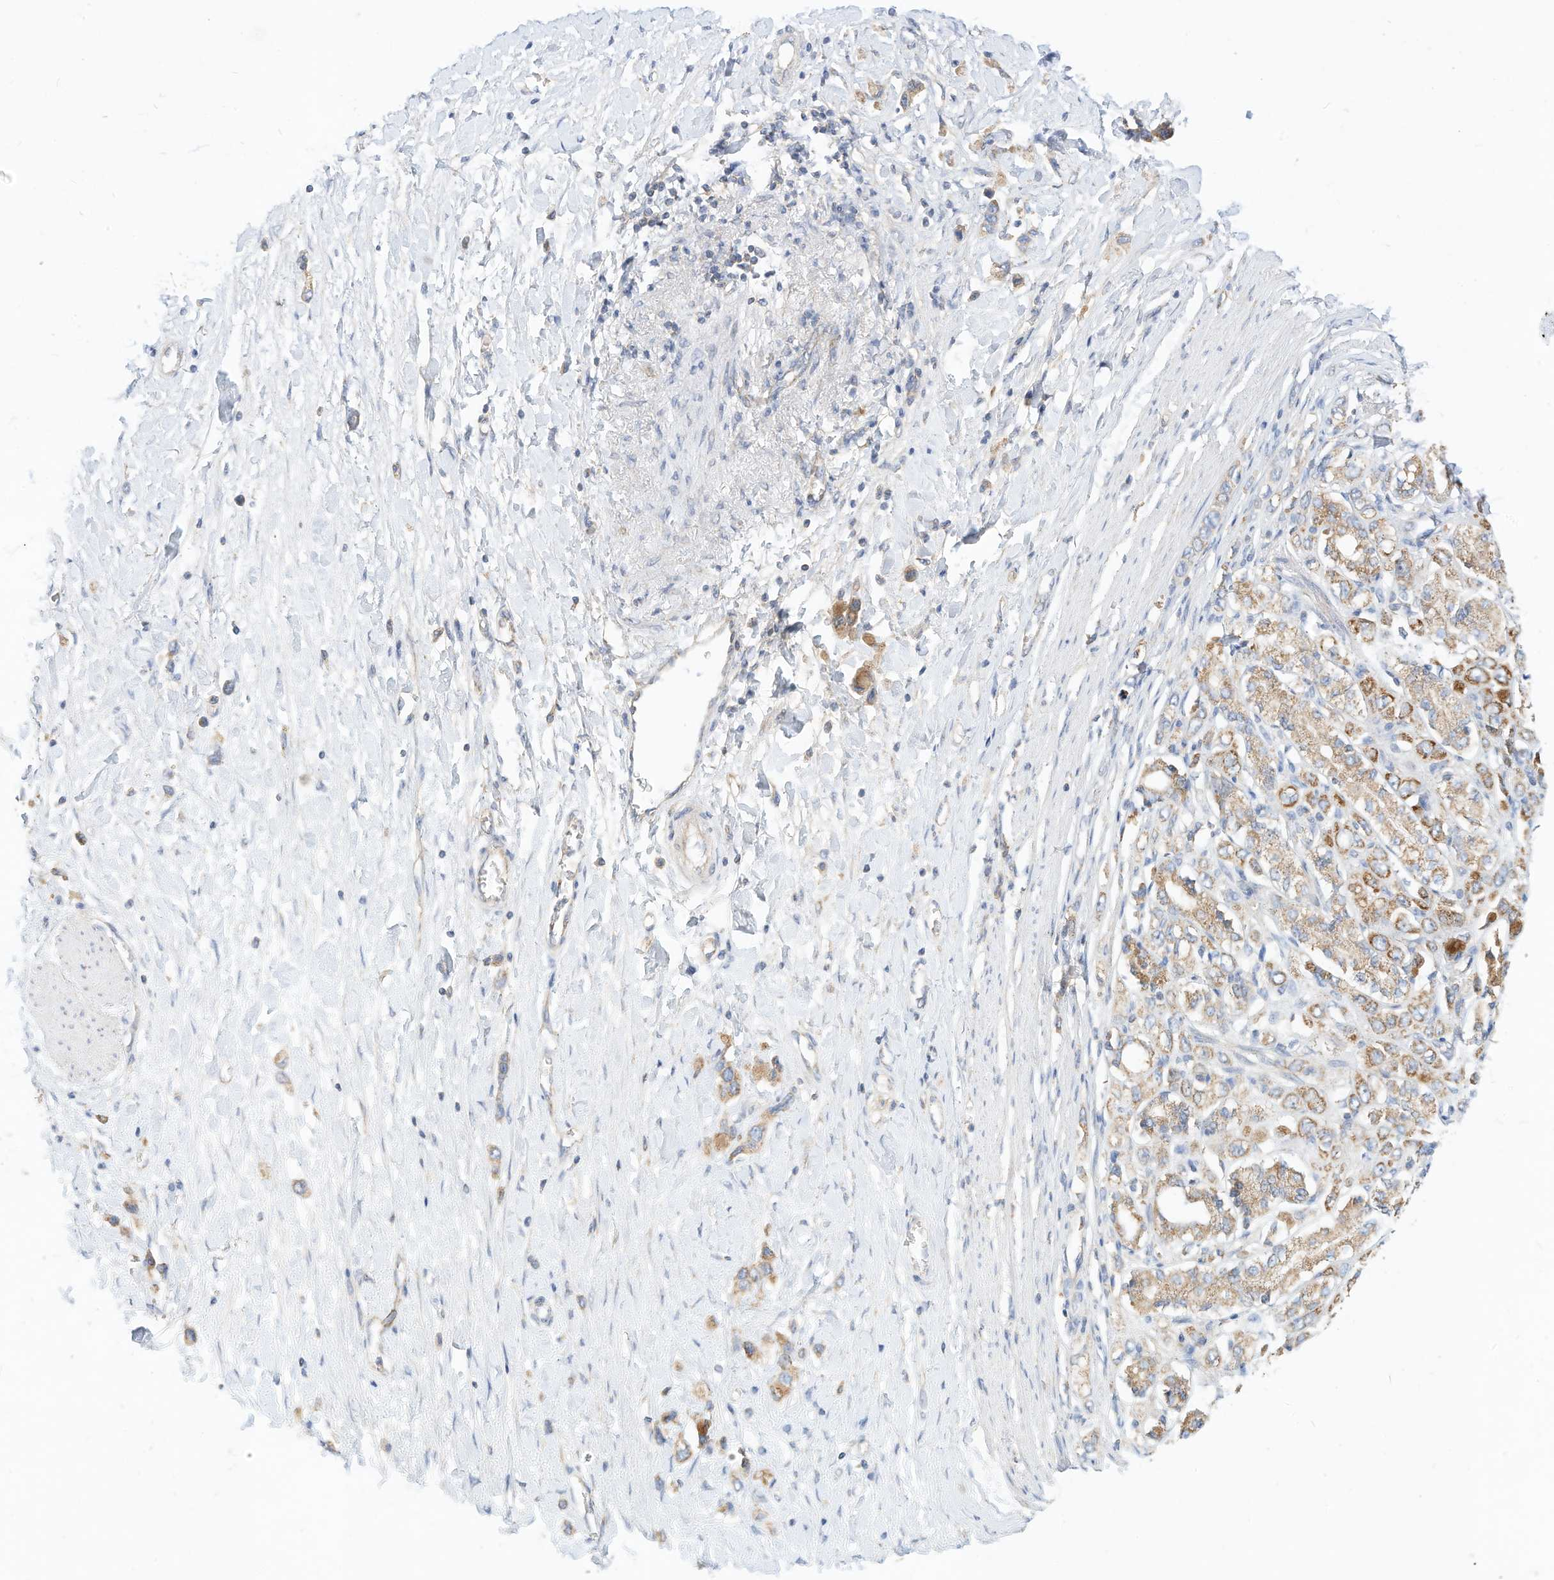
{"staining": {"intensity": "weak", "quantity": ">75%", "location": "cytoplasmic/membranous"}, "tissue": "stomach cancer", "cell_type": "Tumor cells", "image_type": "cancer", "snomed": [{"axis": "morphology", "description": "Adenocarcinoma, NOS"}, {"axis": "topography", "description": "Stomach"}], "caption": "Stomach adenocarcinoma tissue demonstrates weak cytoplasmic/membranous positivity in about >75% of tumor cells", "gene": "RHOH", "patient": {"sex": "female", "age": 65}}